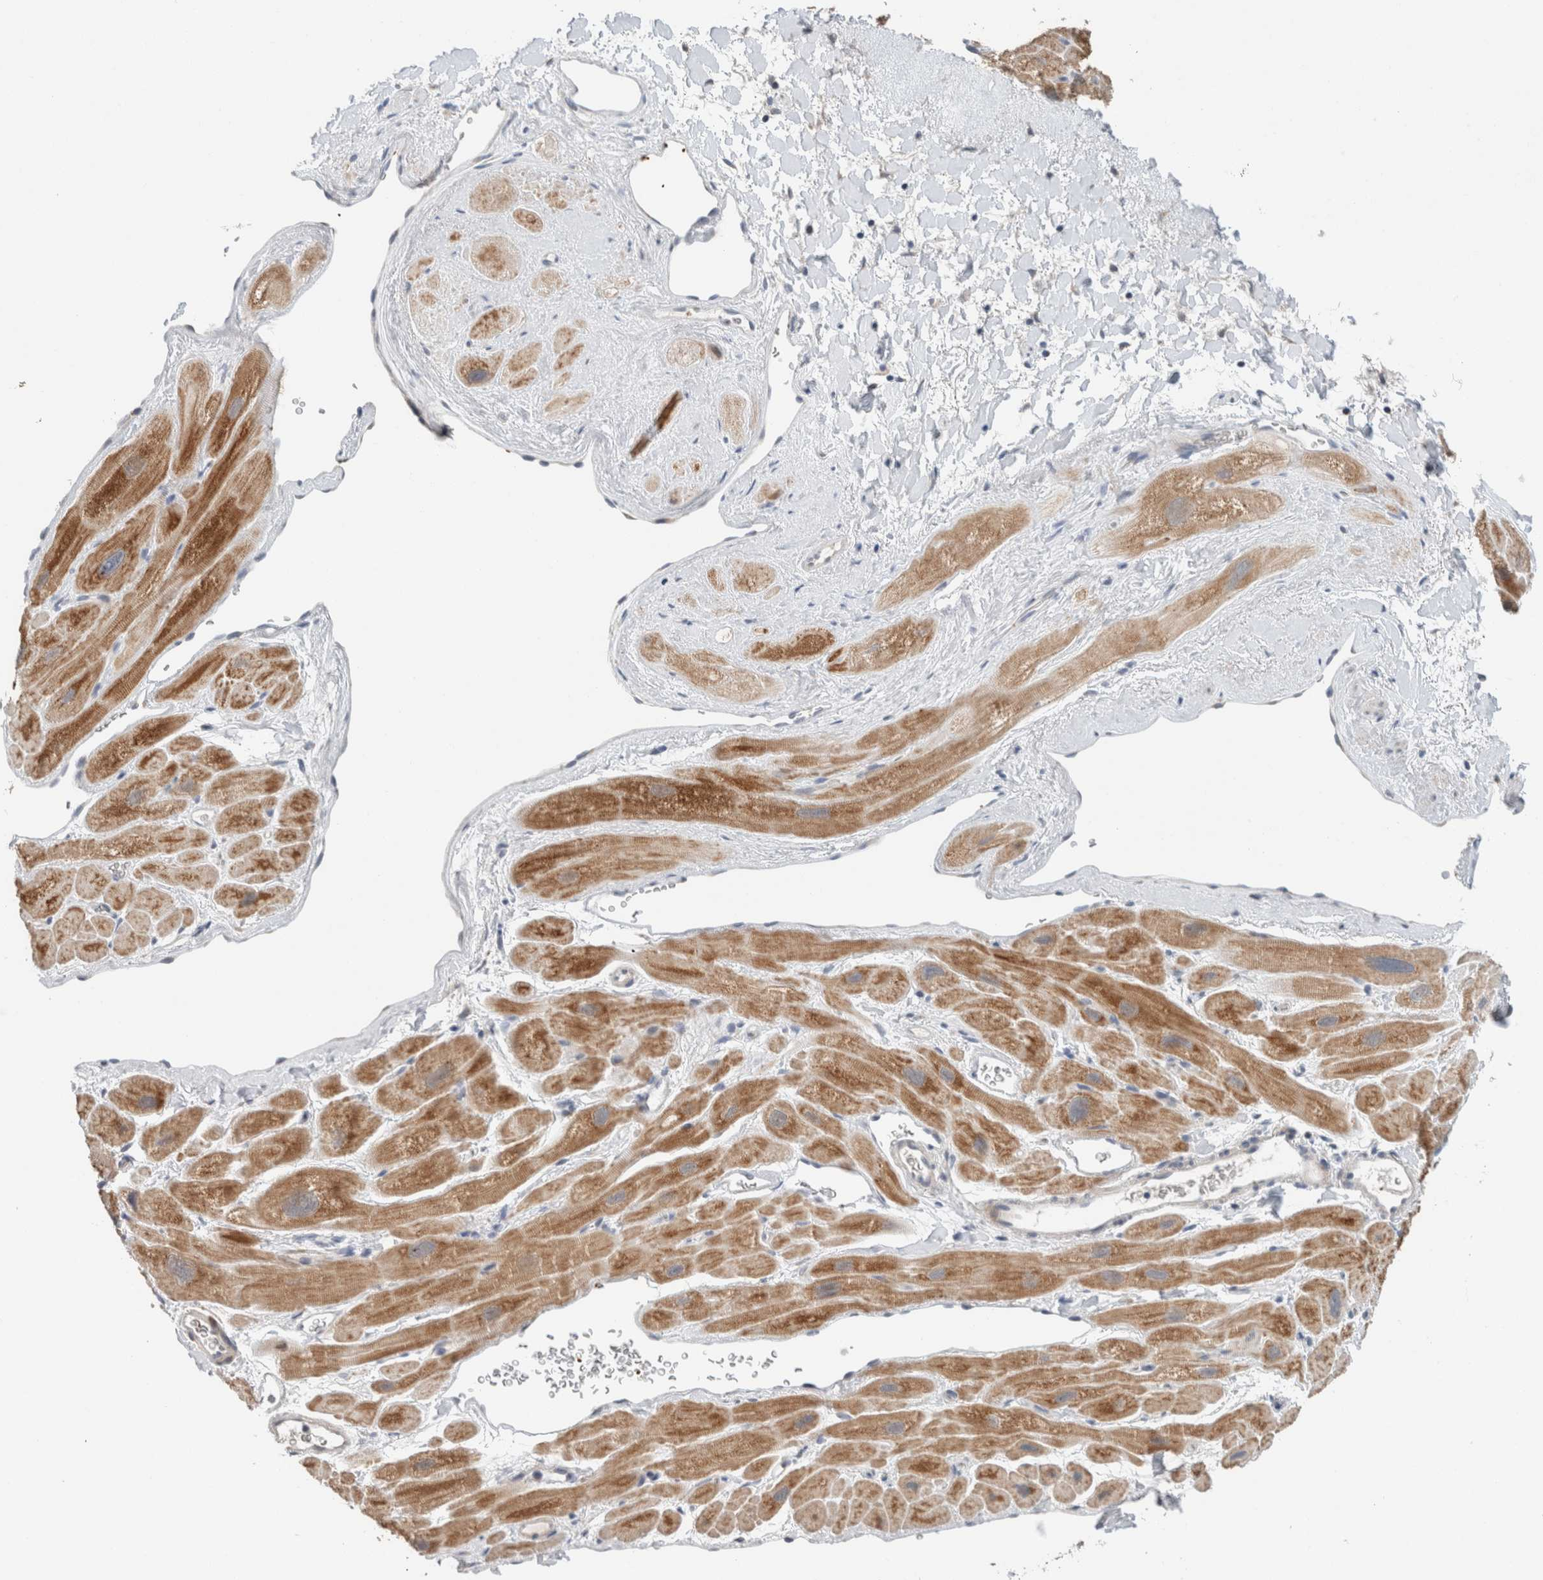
{"staining": {"intensity": "moderate", "quantity": ">75%", "location": "cytoplasmic/membranous"}, "tissue": "heart muscle", "cell_type": "Cardiomyocytes", "image_type": "normal", "snomed": [{"axis": "morphology", "description": "Normal tissue, NOS"}, {"axis": "topography", "description": "Heart"}], "caption": "High-power microscopy captured an immunohistochemistry (IHC) micrograph of unremarkable heart muscle, revealing moderate cytoplasmic/membranous expression in approximately >75% of cardiomyocytes.", "gene": "CRAT", "patient": {"sex": "male", "age": 49}}